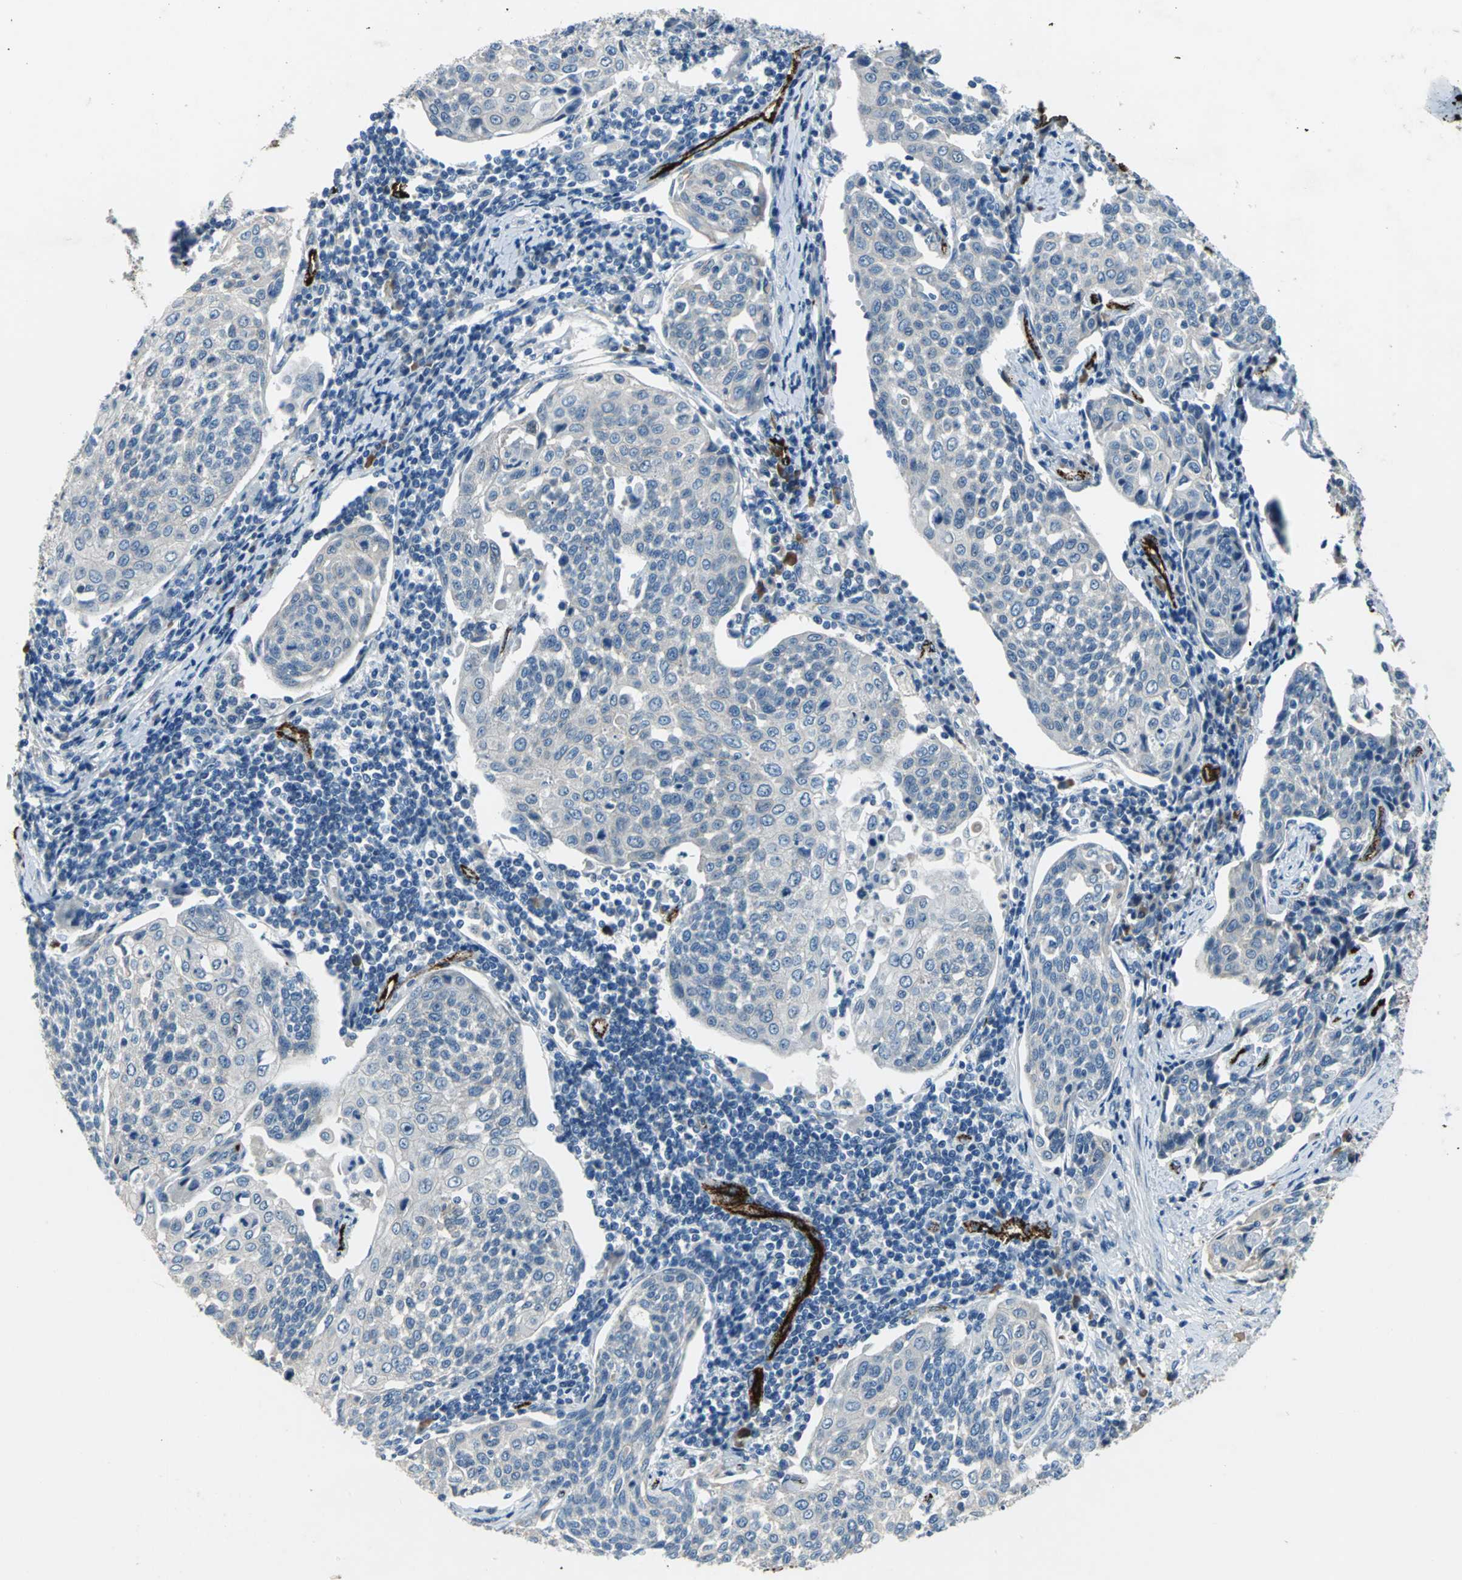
{"staining": {"intensity": "negative", "quantity": "none", "location": "none"}, "tissue": "cervical cancer", "cell_type": "Tumor cells", "image_type": "cancer", "snomed": [{"axis": "morphology", "description": "Squamous cell carcinoma, NOS"}, {"axis": "topography", "description": "Cervix"}], "caption": "Cervical cancer was stained to show a protein in brown. There is no significant staining in tumor cells.", "gene": "SELP", "patient": {"sex": "female", "age": 34}}